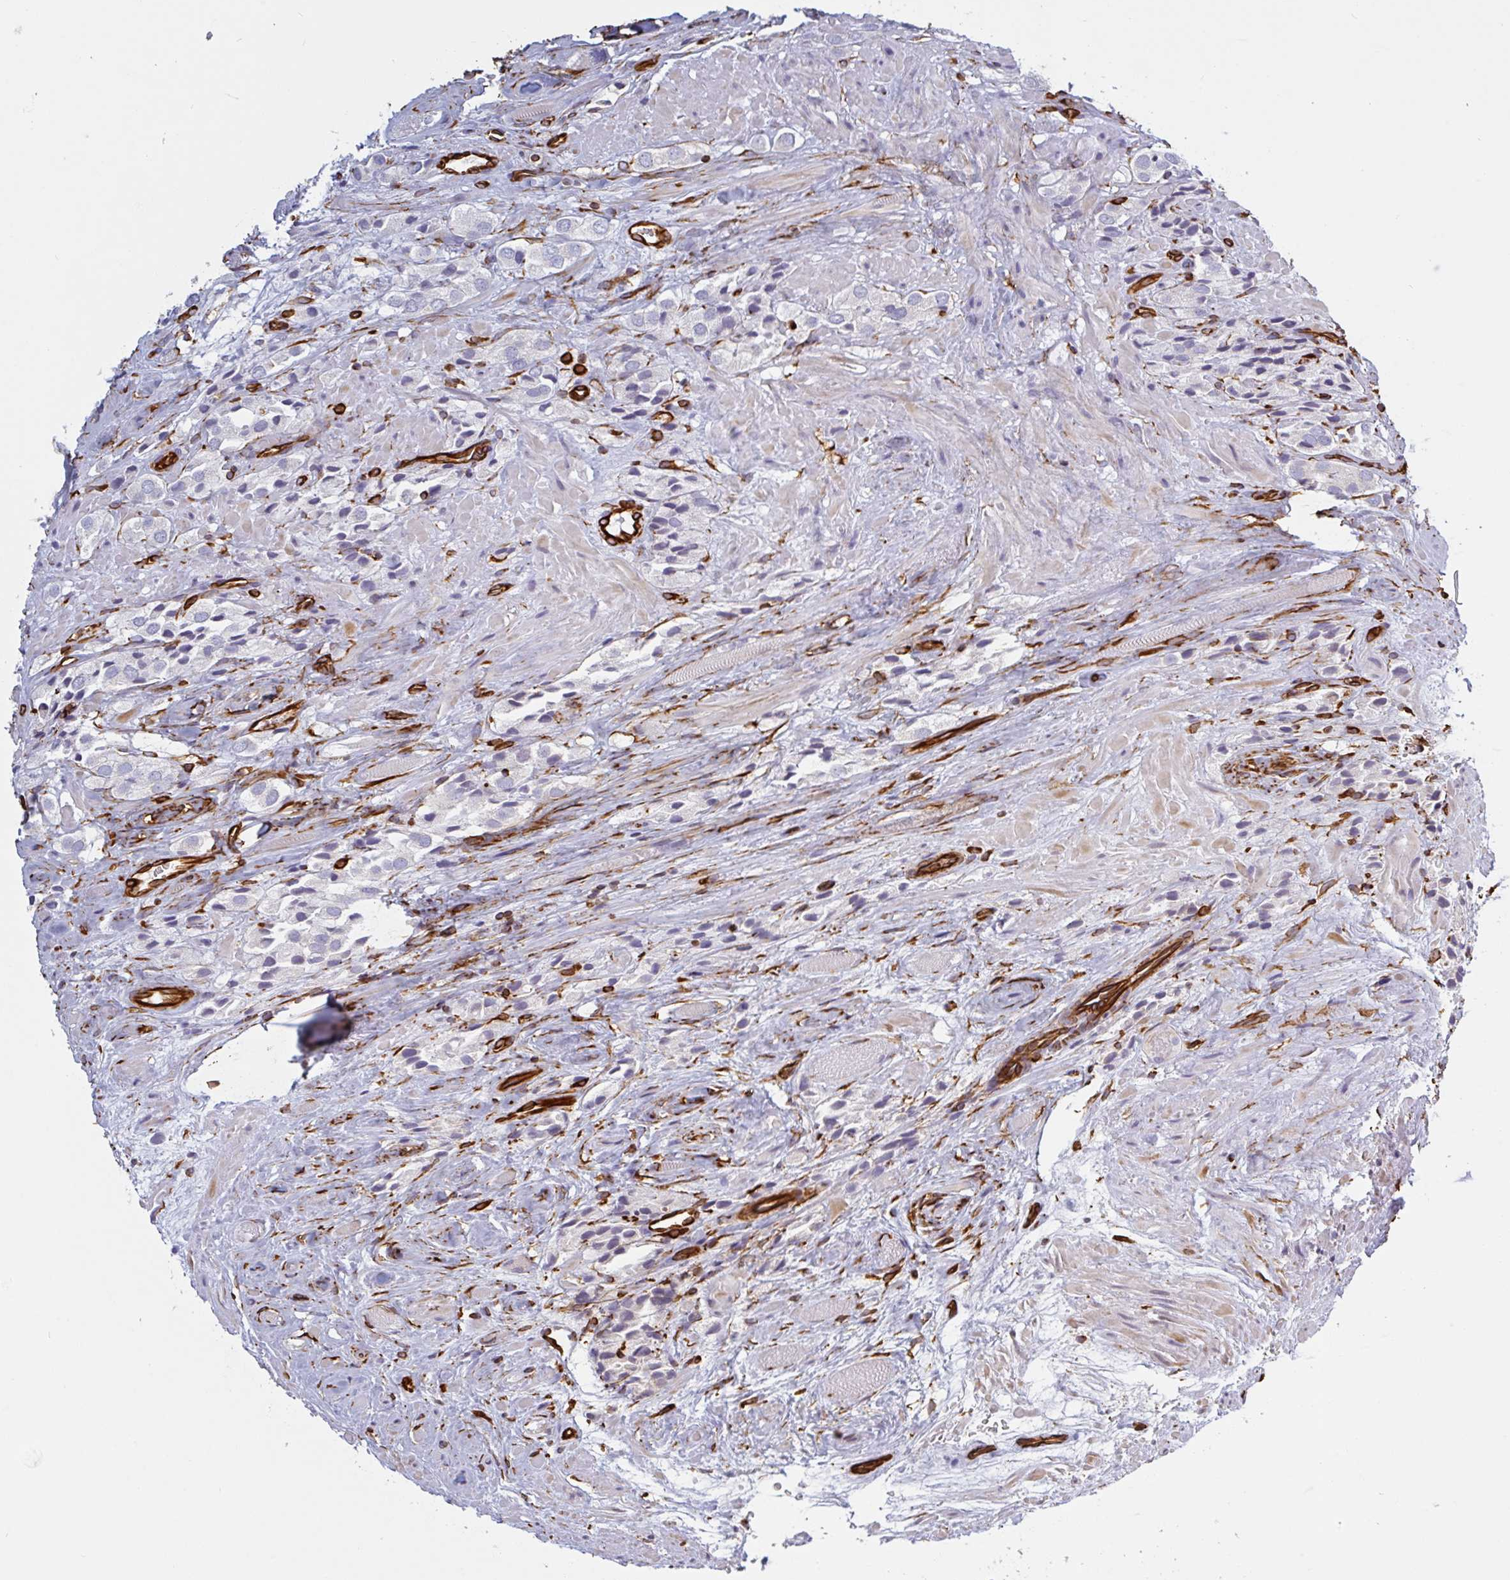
{"staining": {"intensity": "negative", "quantity": "none", "location": "none"}, "tissue": "prostate cancer", "cell_type": "Tumor cells", "image_type": "cancer", "snomed": [{"axis": "morphology", "description": "Adenocarcinoma, High grade"}, {"axis": "topography", "description": "Prostate and seminal vesicle, NOS"}], "caption": "Micrograph shows no significant protein positivity in tumor cells of prostate cancer (adenocarcinoma (high-grade)).", "gene": "PPFIA1", "patient": {"sex": "male", "age": 64}}